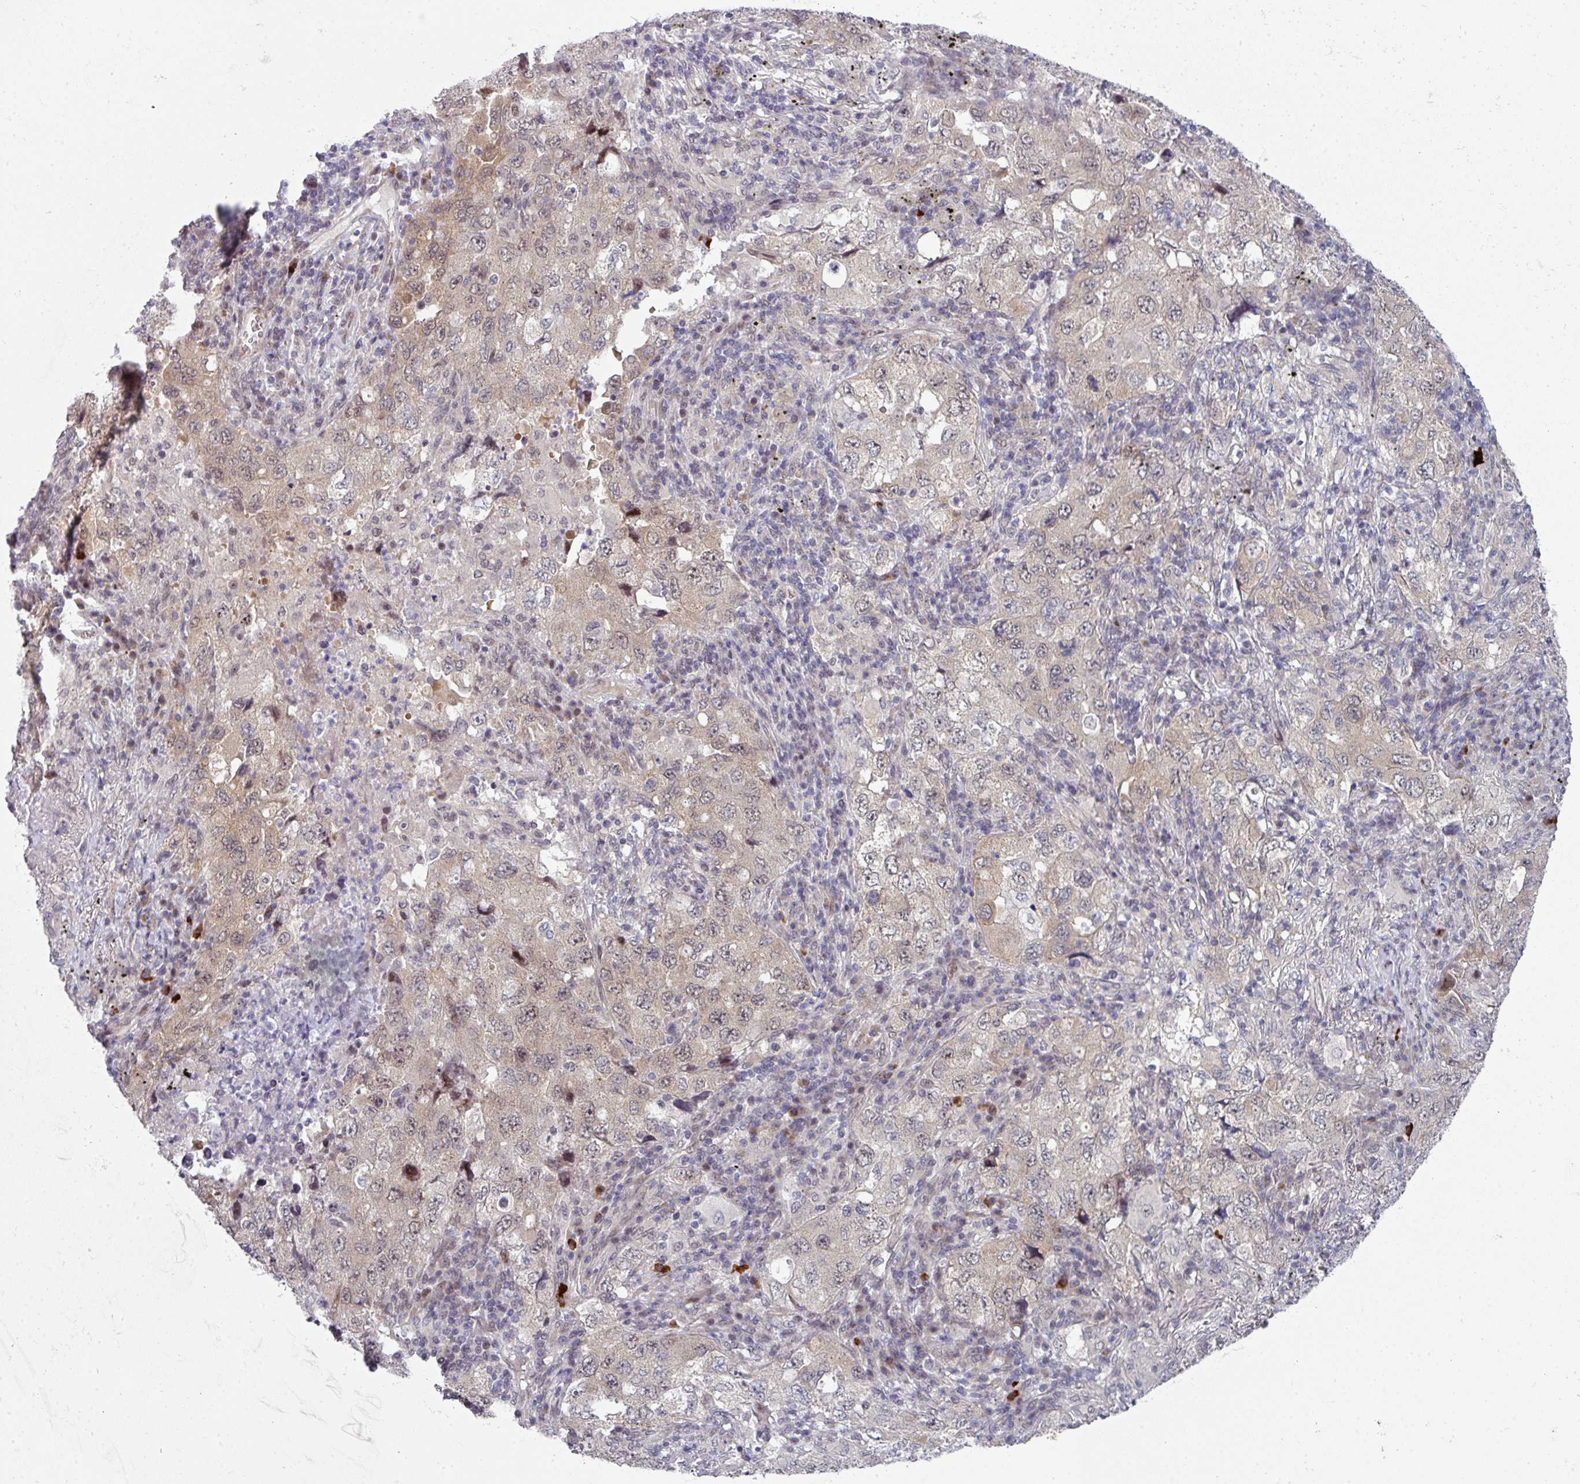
{"staining": {"intensity": "moderate", "quantity": "25%-75%", "location": "cytoplasmic/membranous,nuclear"}, "tissue": "lung cancer", "cell_type": "Tumor cells", "image_type": "cancer", "snomed": [{"axis": "morphology", "description": "Adenocarcinoma, NOS"}, {"axis": "topography", "description": "Lung"}], "caption": "Lung adenocarcinoma was stained to show a protein in brown. There is medium levels of moderate cytoplasmic/membranous and nuclear expression in about 25%-75% of tumor cells.", "gene": "TMCC1", "patient": {"sex": "female", "age": 57}}